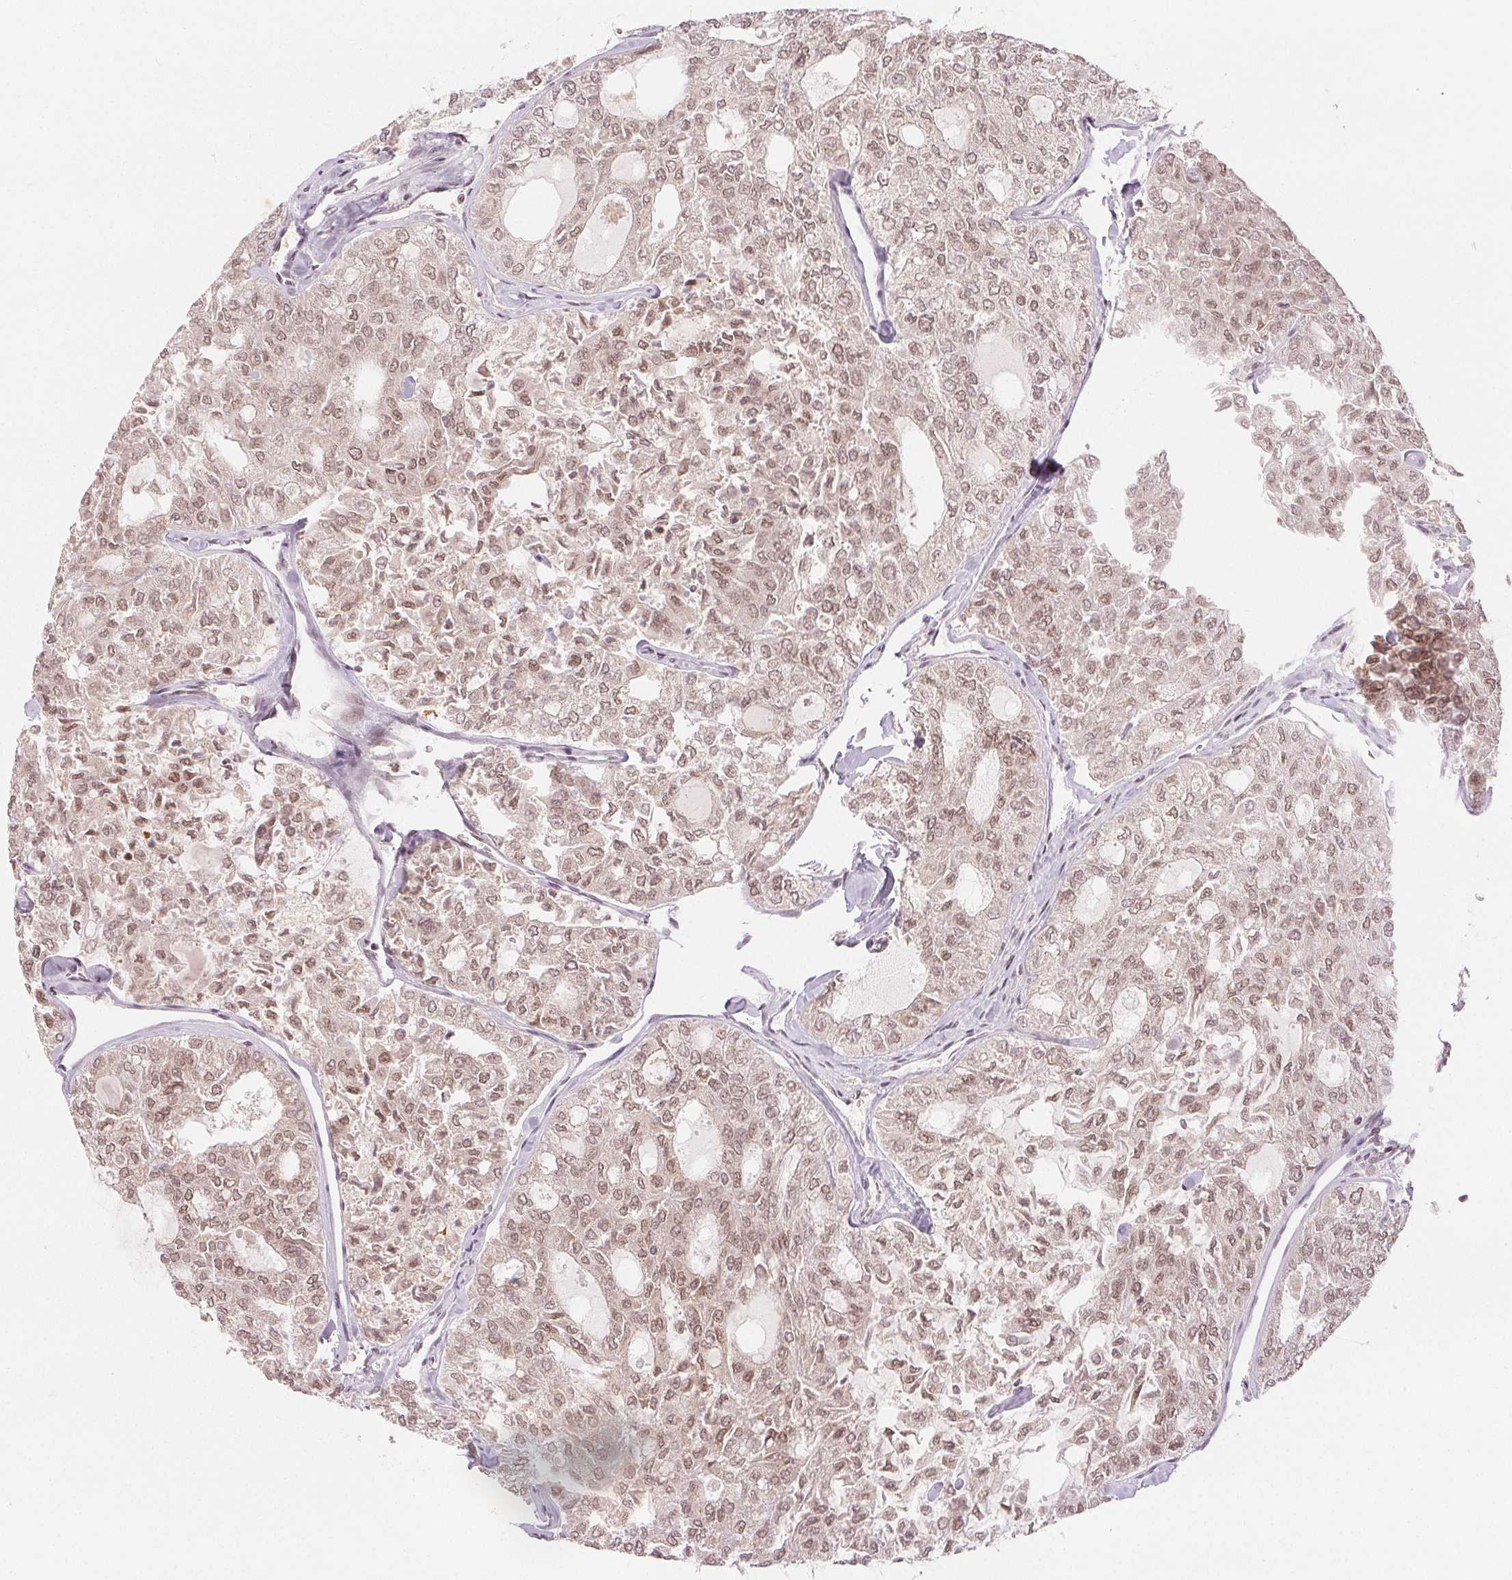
{"staining": {"intensity": "moderate", "quantity": ">75%", "location": "nuclear"}, "tissue": "thyroid cancer", "cell_type": "Tumor cells", "image_type": "cancer", "snomed": [{"axis": "morphology", "description": "Follicular adenoma carcinoma, NOS"}, {"axis": "topography", "description": "Thyroid gland"}], "caption": "Moderate nuclear staining is present in approximately >75% of tumor cells in thyroid follicular adenoma carcinoma.", "gene": "DEK", "patient": {"sex": "male", "age": 75}}